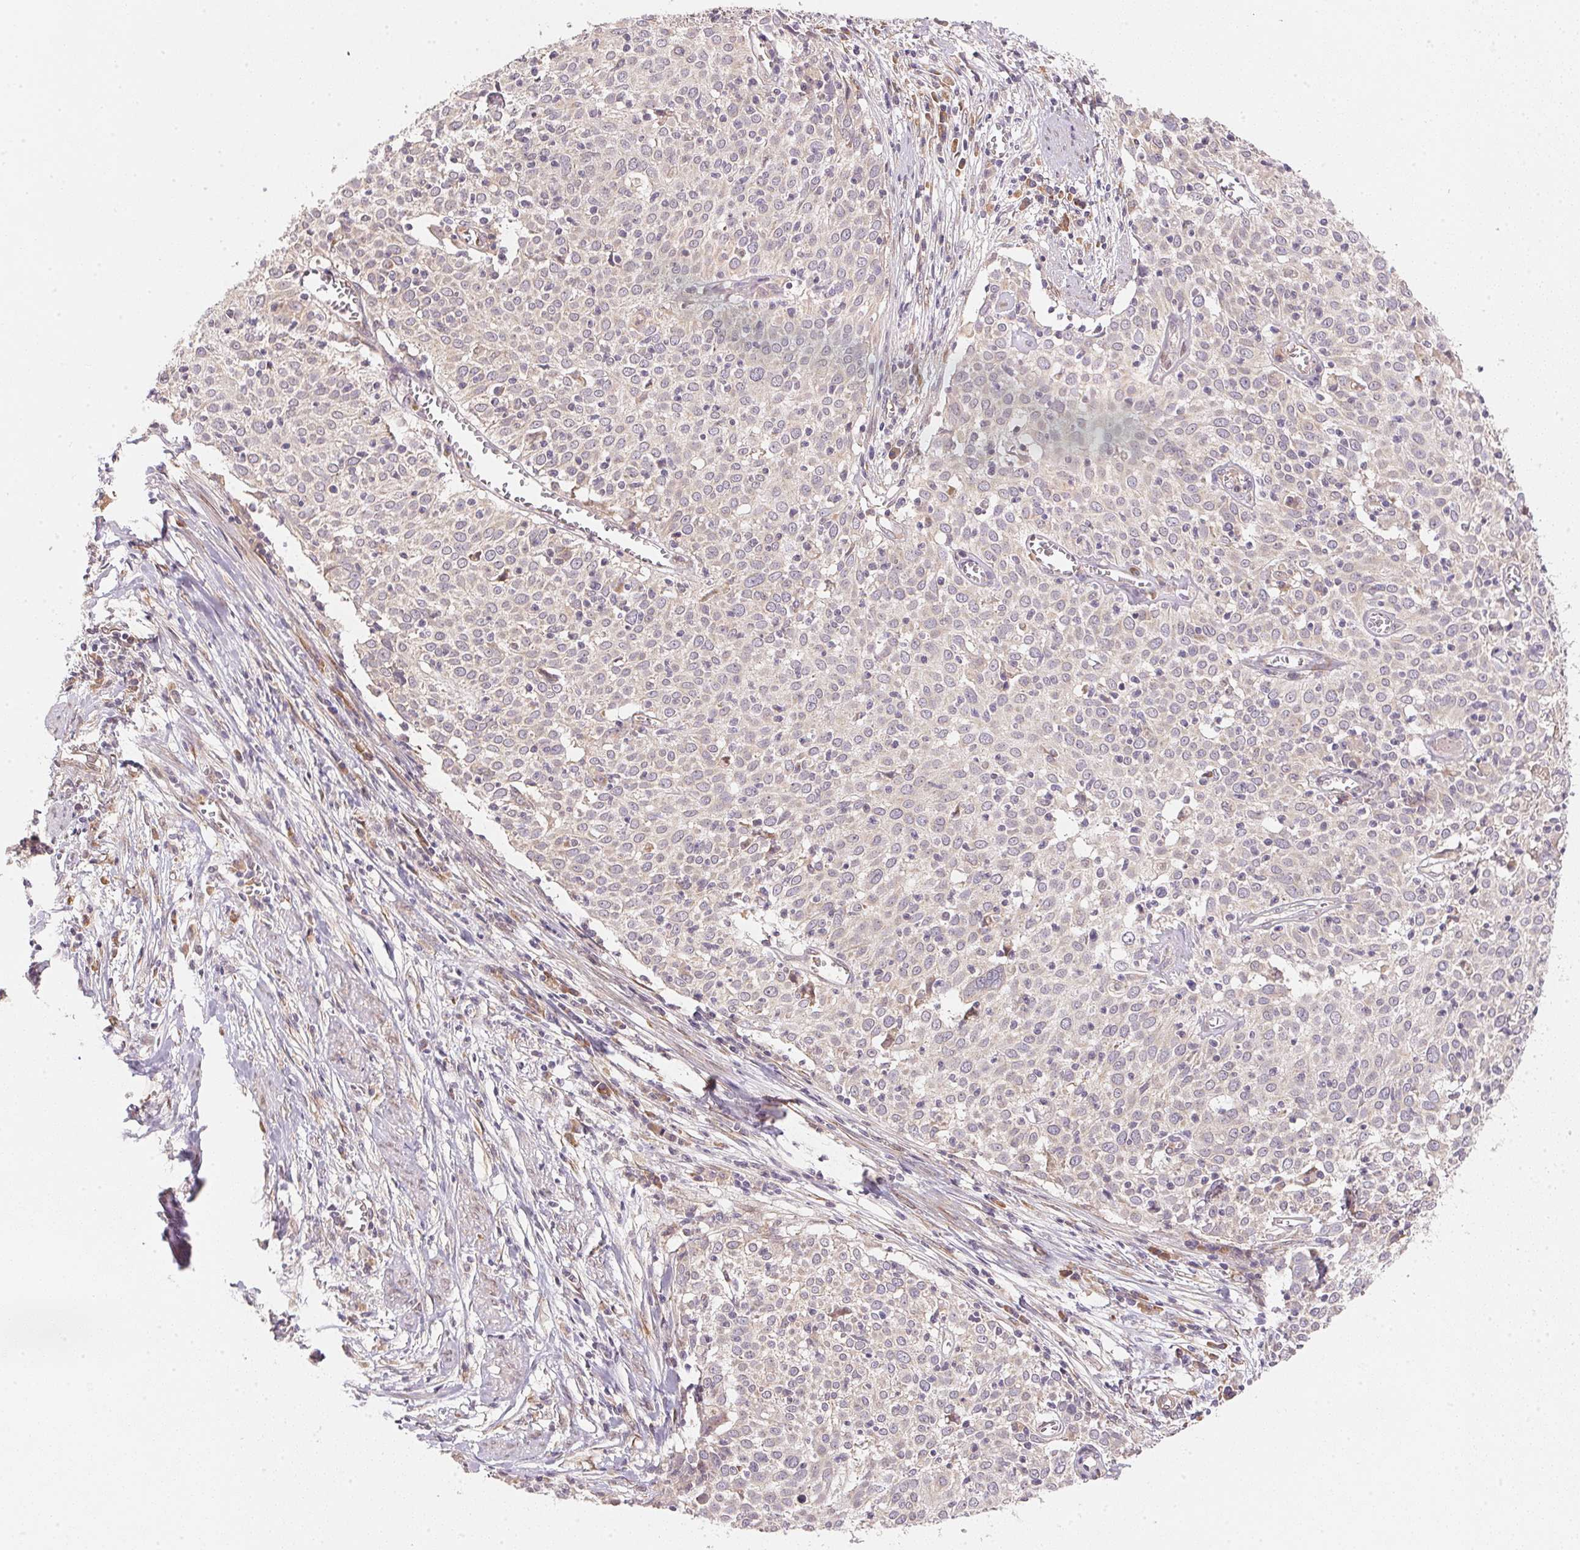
{"staining": {"intensity": "negative", "quantity": "none", "location": "none"}, "tissue": "cervical cancer", "cell_type": "Tumor cells", "image_type": "cancer", "snomed": [{"axis": "morphology", "description": "Squamous cell carcinoma, NOS"}, {"axis": "topography", "description": "Cervix"}], "caption": "IHC micrograph of neoplastic tissue: human squamous cell carcinoma (cervical) stained with DAB shows no significant protein positivity in tumor cells. Brightfield microscopy of immunohistochemistry stained with DAB (3,3'-diaminobenzidine) (brown) and hematoxylin (blue), captured at high magnification.", "gene": "EI24", "patient": {"sex": "female", "age": 39}}